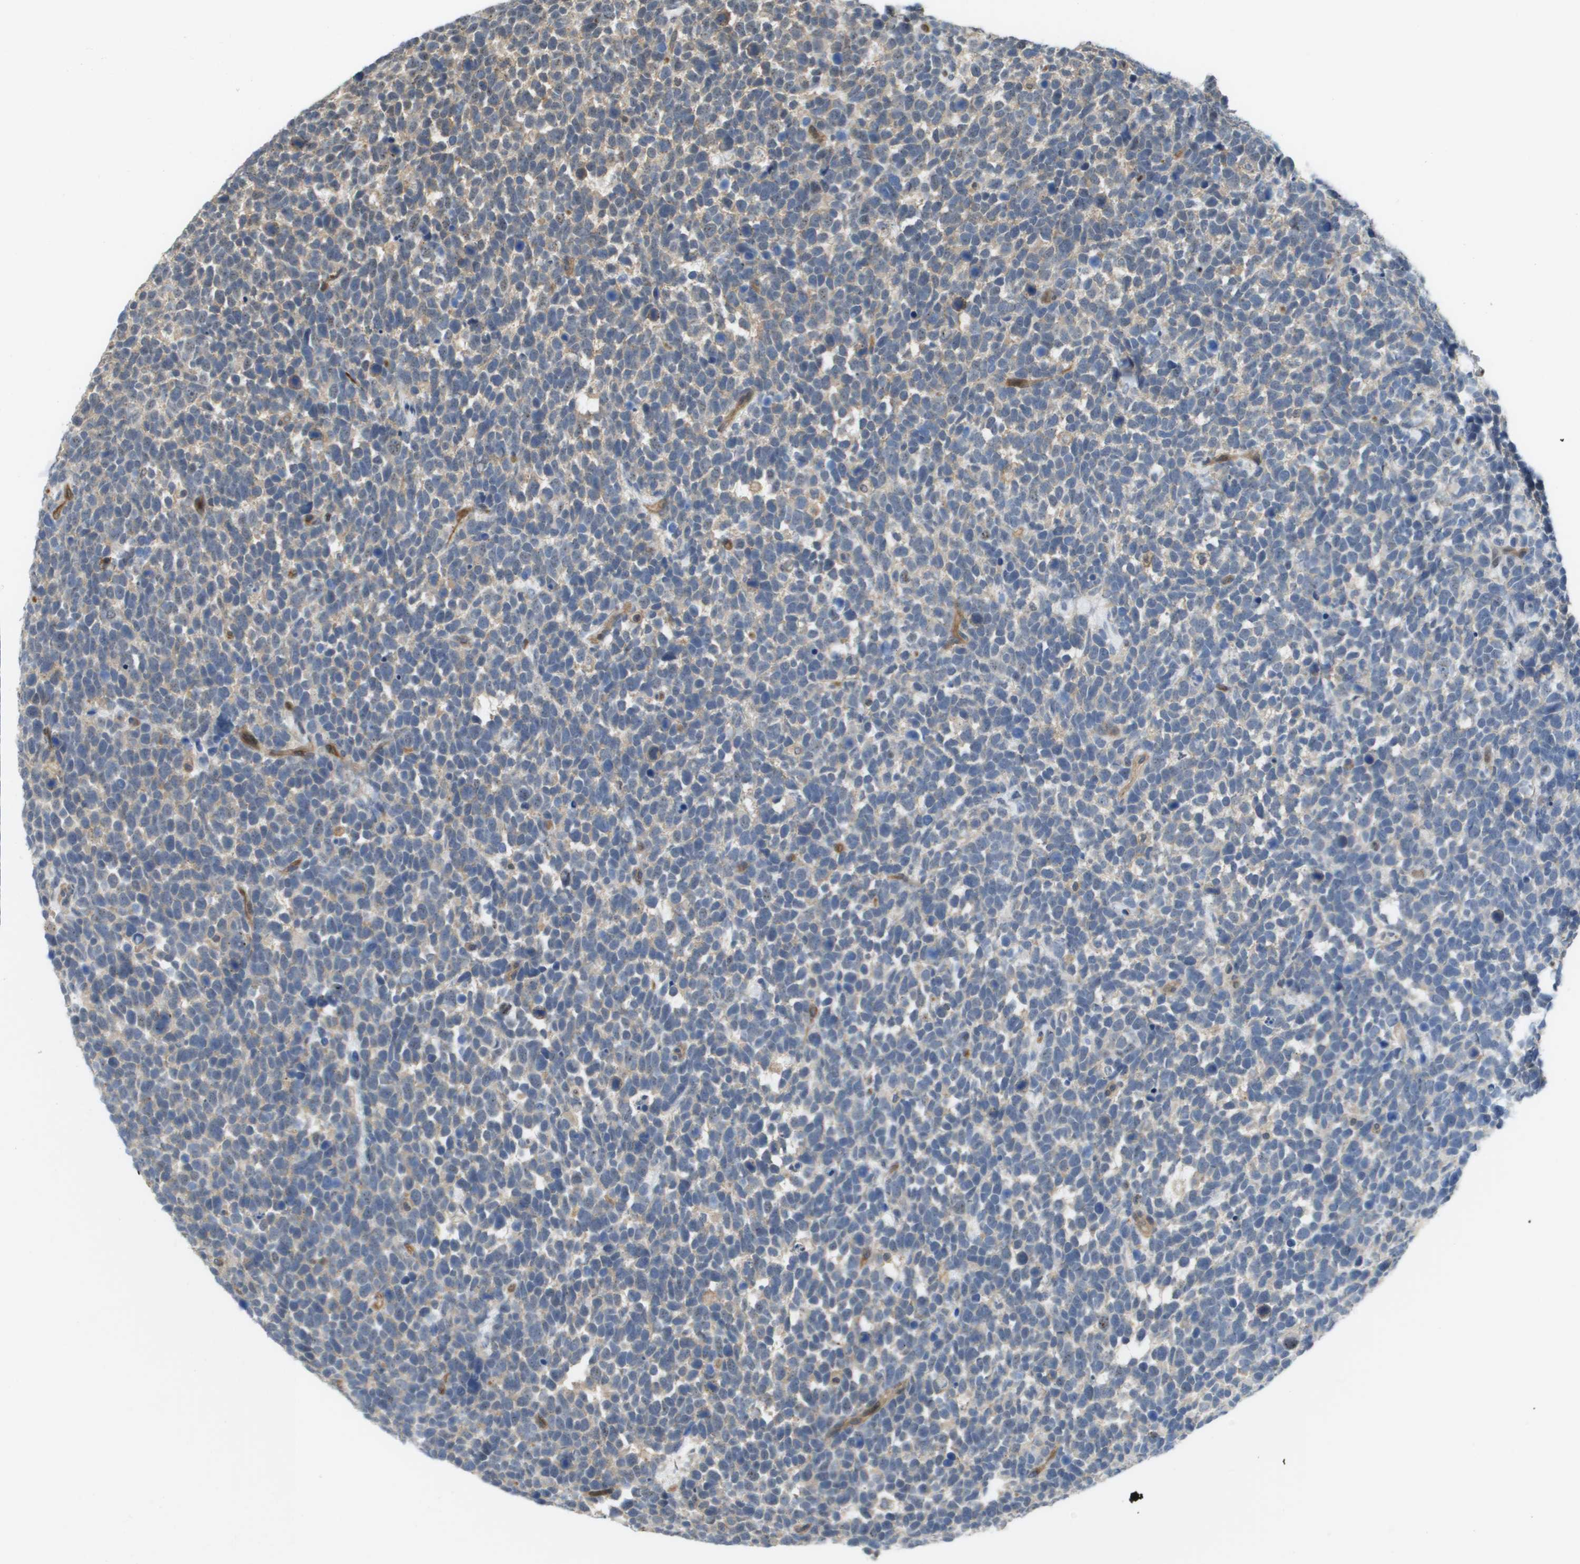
{"staining": {"intensity": "negative", "quantity": "none", "location": "none"}, "tissue": "urothelial cancer", "cell_type": "Tumor cells", "image_type": "cancer", "snomed": [{"axis": "morphology", "description": "Urothelial carcinoma, High grade"}, {"axis": "topography", "description": "Urinary bladder"}], "caption": "The histopathology image demonstrates no significant positivity in tumor cells of urothelial cancer. (Stains: DAB (3,3'-diaminobenzidine) immunohistochemistry (IHC) with hematoxylin counter stain, Microscopy: brightfield microscopy at high magnification).", "gene": "RNF112", "patient": {"sex": "female", "age": 82}}